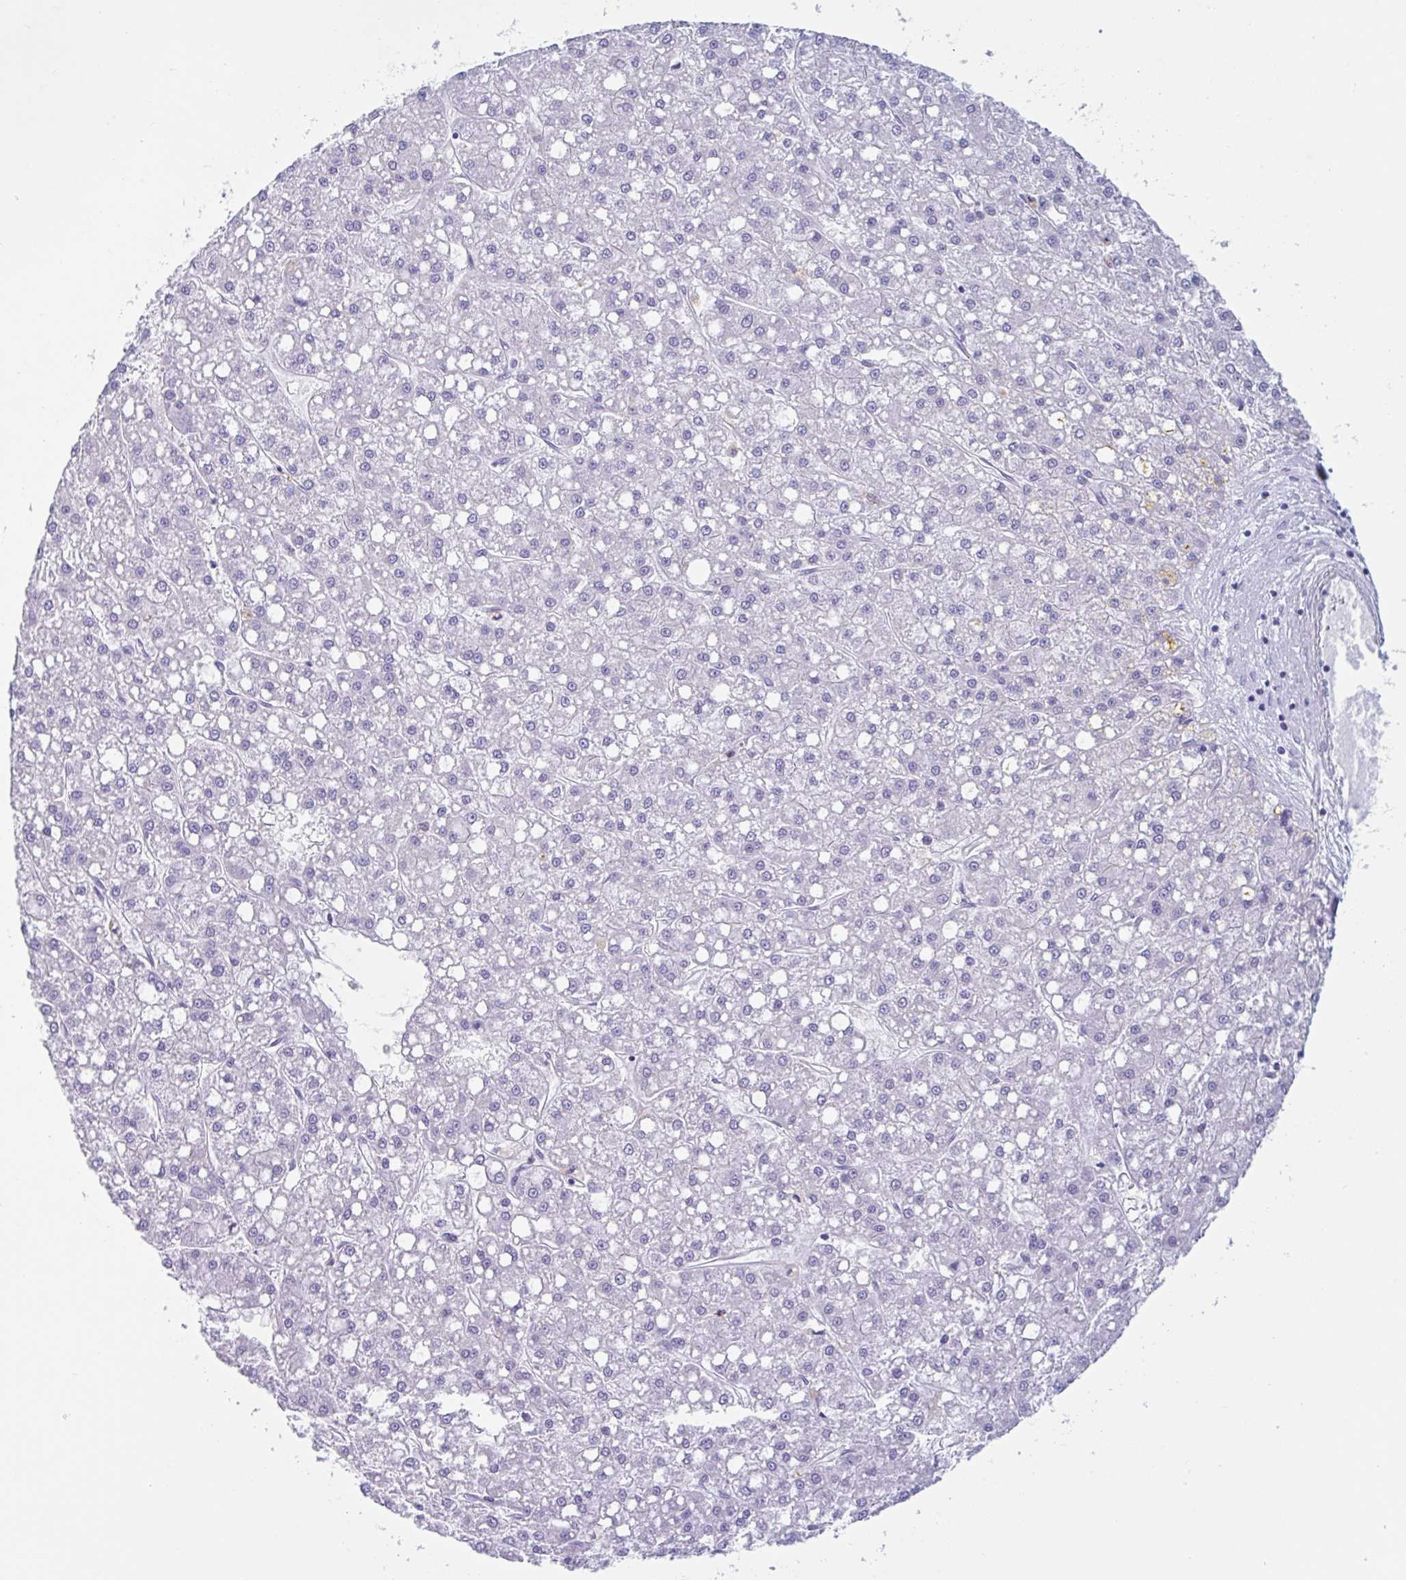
{"staining": {"intensity": "negative", "quantity": "none", "location": "none"}, "tissue": "liver cancer", "cell_type": "Tumor cells", "image_type": "cancer", "snomed": [{"axis": "morphology", "description": "Carcinoma, Hepatocellular, NOS"}, {"axis": "topography", "description": "Liver"}], "caption": "Tumor cells are negative for protein expression in human liver cancer (hepatocellular carcinoma).", "gene": "DTWD2", "patient": {"sex": "male", "age": 67}}